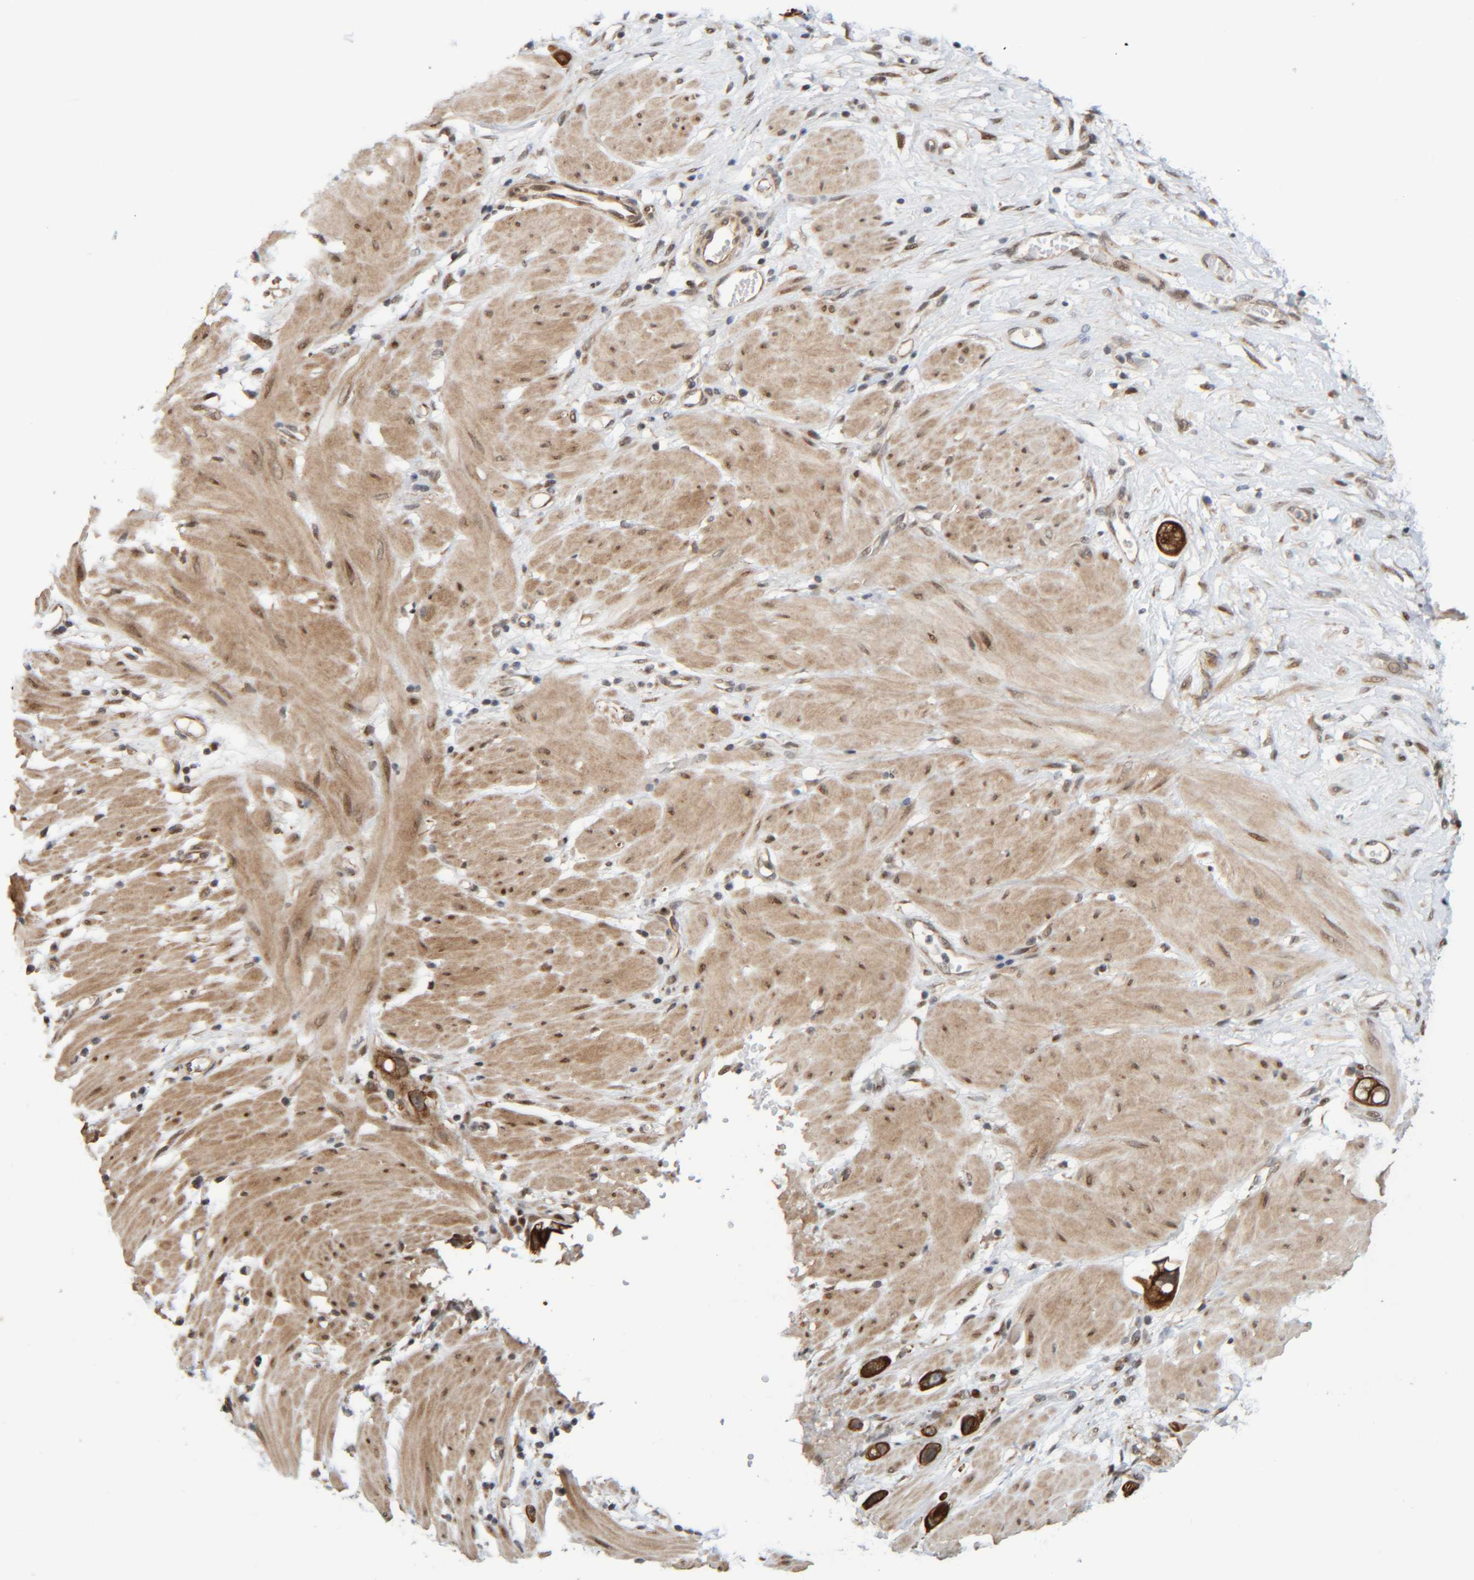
{"staining": {"intensity": "strong", "quantity": ">75%", "location": "cytoplasmic/membranous"}, "tissue": "stomach cancer", "cell_type": "Tumor cells", "image_type": "cancer", "snomed": [{"axis": "morphology", "description": "Adenocarcinoma, NOS"}, {"axis": "topography", "description": "Stomach"}, {"axis": "topography", "description": "Stomach, lower"}], "caption": "Adenocarcinoma (stomach) stained with a protein marker shows strong staining in tumor cells.", "gene": "CCDC57", "patient": {"sex": "female", "age": 48}}